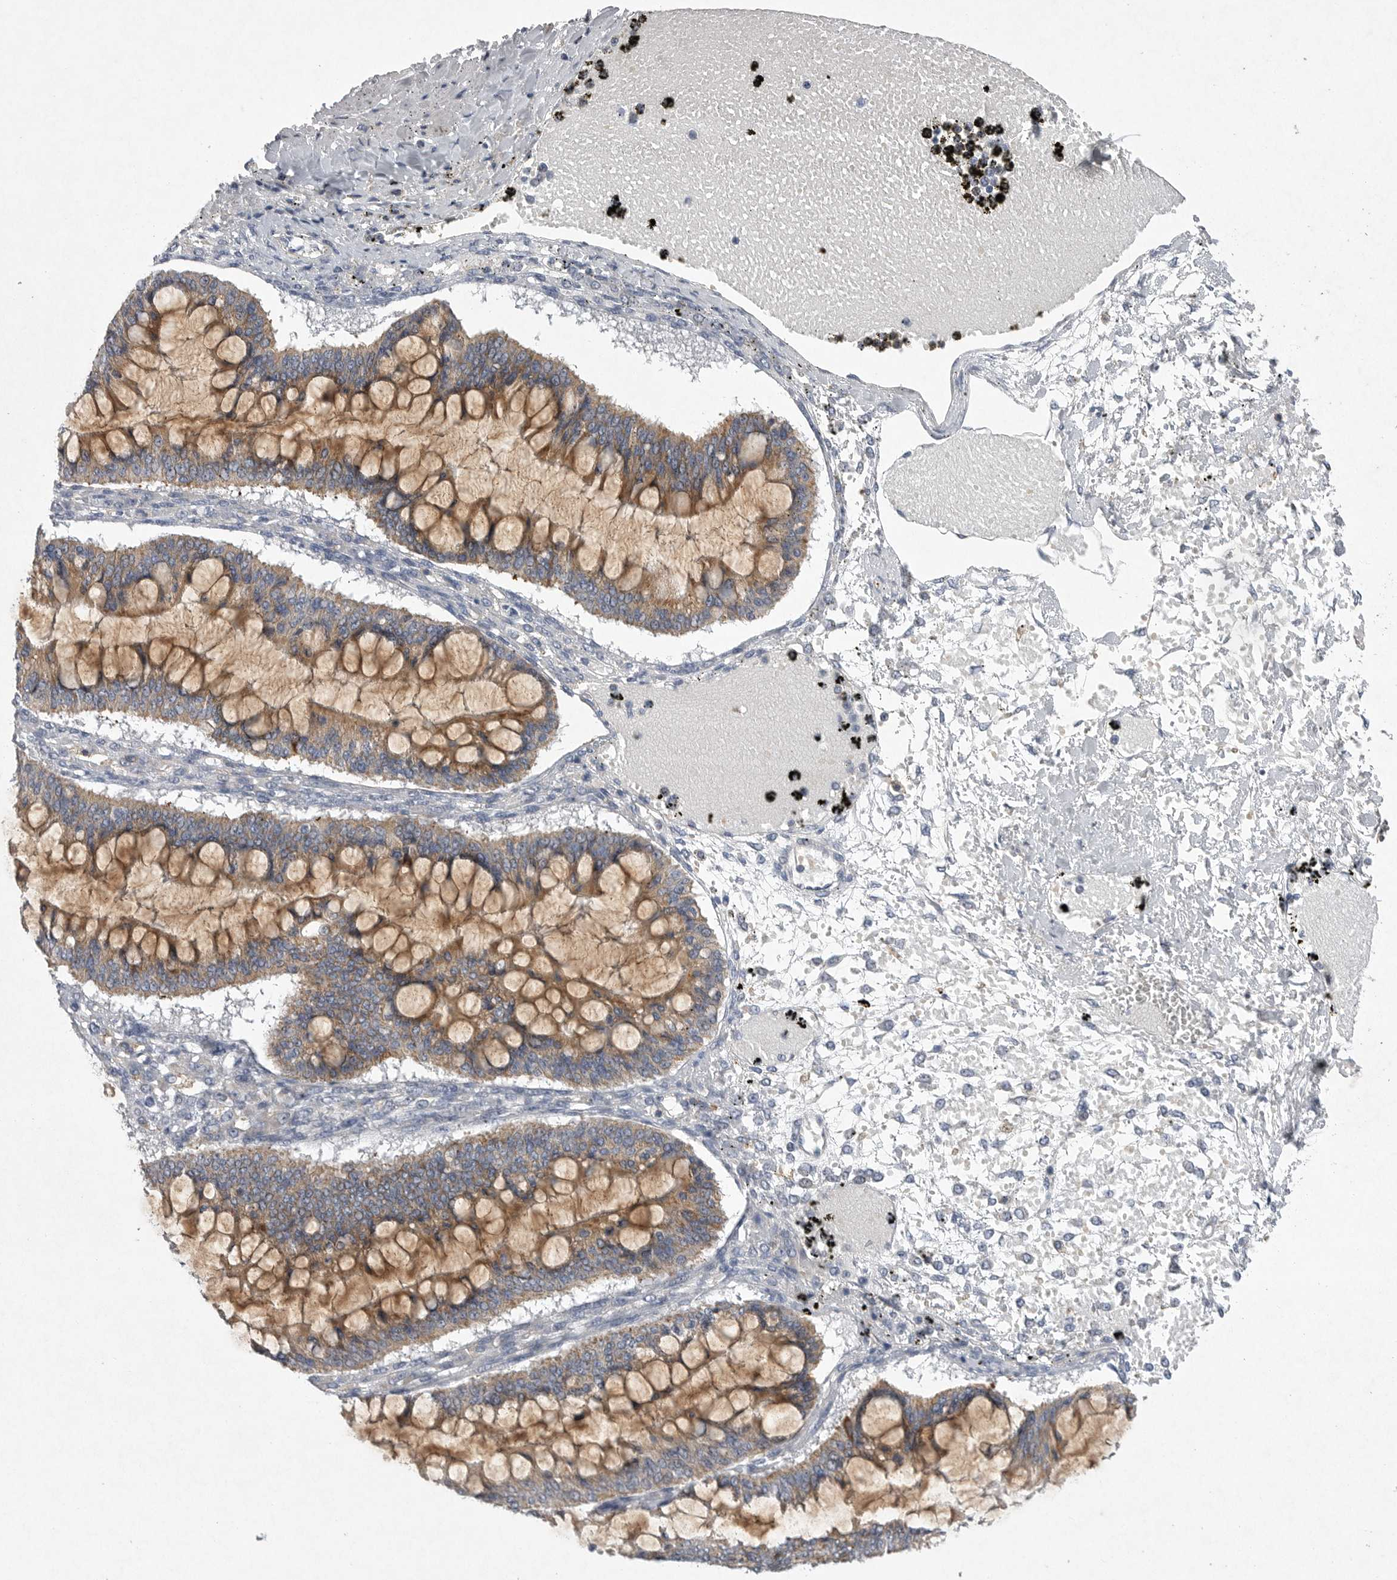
{"staining": {"intensity": "moderate", "quantity": ">75%", "location": "cytoplasmic/membranous"}, "tissue": "ovarian cancer", "cell_type": "Tumor cells", "image_type": "cancer", "snomed": [{"axis": "morphology", "description": "Cystadenocarcinoma, mucinous, NOS"}, {"axis": "topography", "description": "Ovary"}], "caption": "An immunohistochemistry (IHC) image of neoplastic tissue is shown. Protein staining in brown shows moderate cytoplasmic/membranous positivity in ovarian cancer within tumor cells. (DAB (3,3'-diaminobenzidine) IHC, brown staining for protein, blue staining for nuclei).", "gene": "EDEM3", "patient": {"sex": "female", "age": 73}}